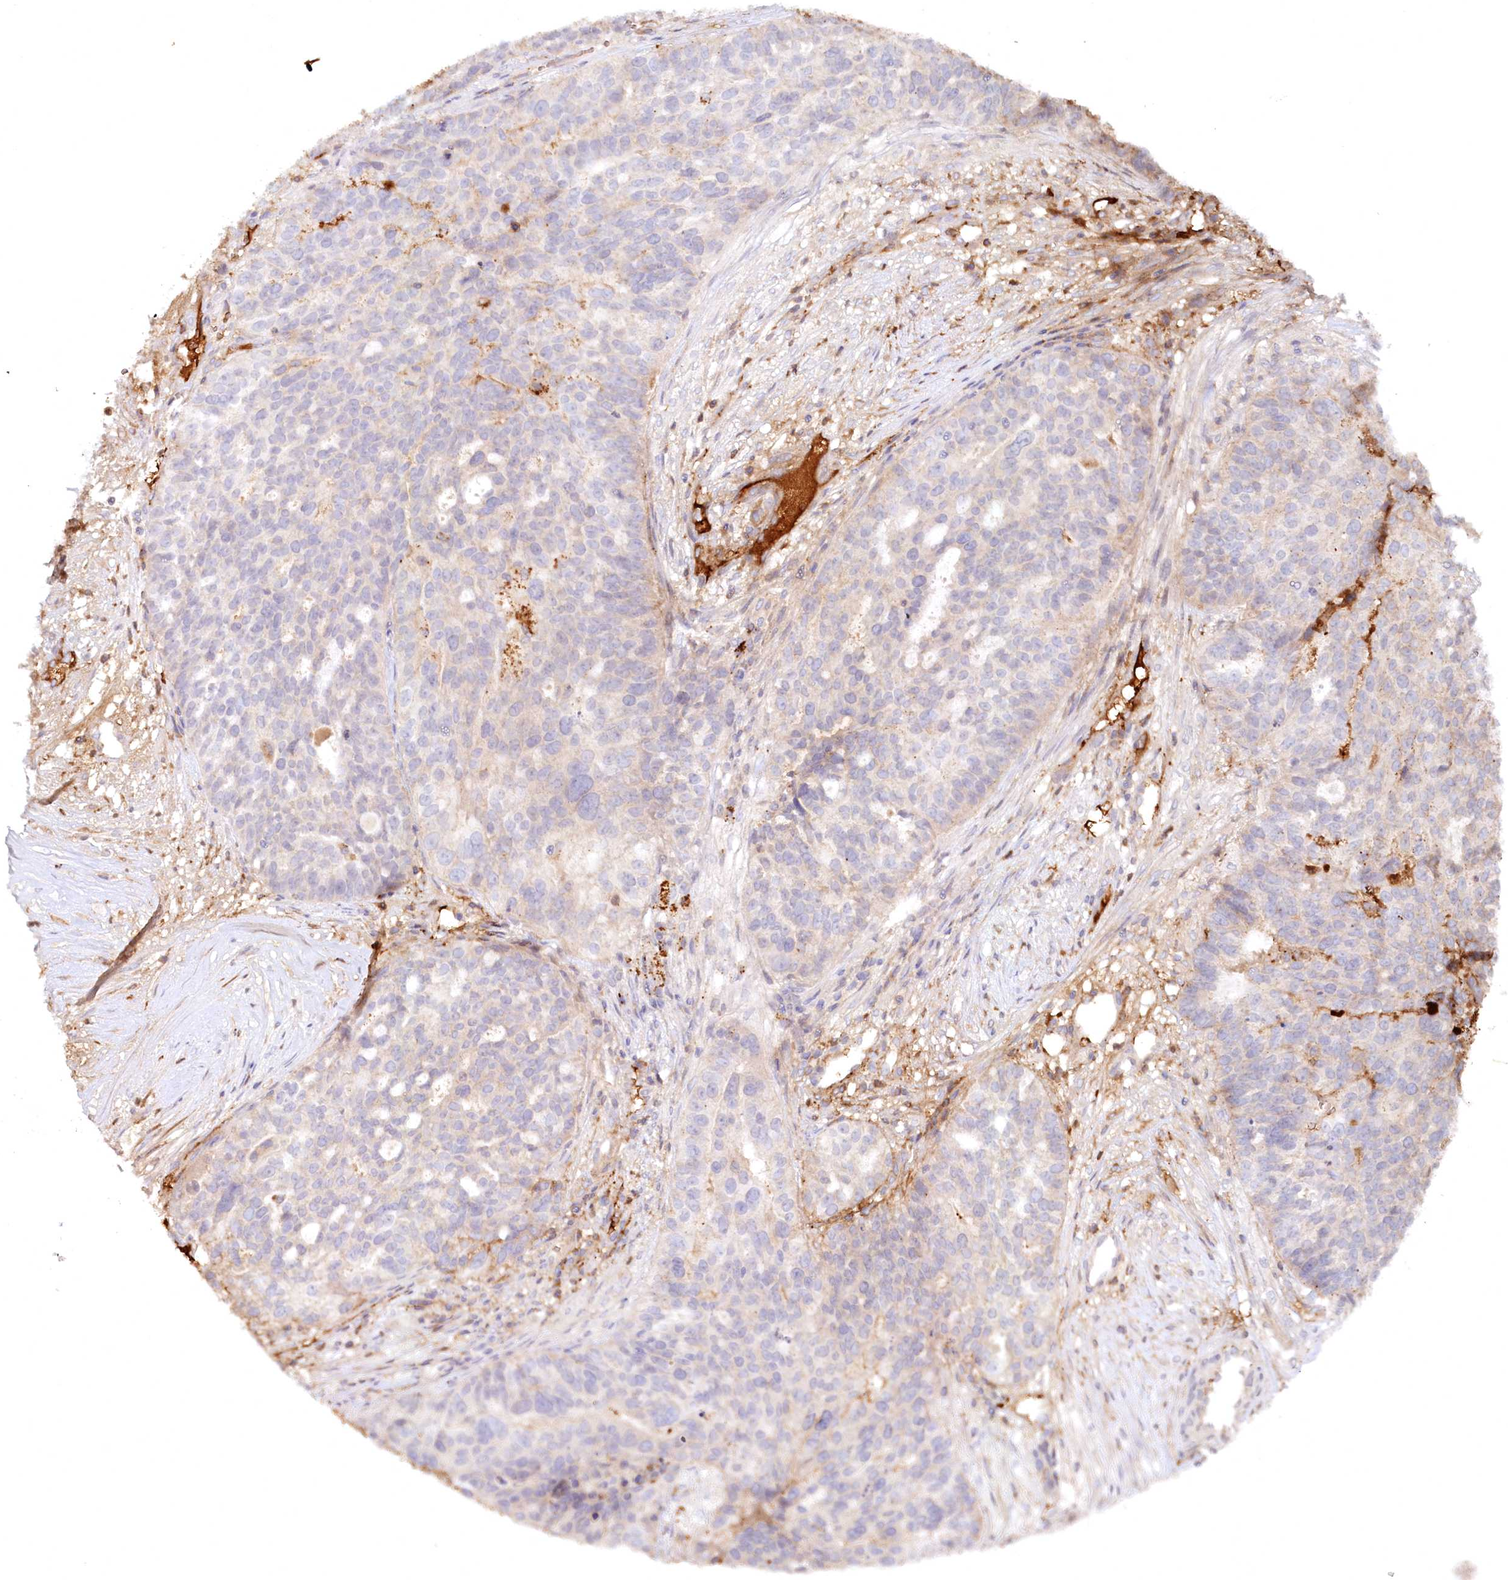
{"staining": {"intensity": "negative", "quantity": "none", "location": "none"}, "tissue": "ovarian cancer", "cell_type": "Tumor cells", "image_type": "cancer", "snomed": [{"axis": "morphology", "description": "Cystadenocarcinoma, serous, NOS"}, {"axis": "topography", "description": "Ovary"}], "caption": "This micrograph is of serous cystadenocarcinoma (ovarian) stained with immunohistochemistry (IHC) to label a protein in brown with the nuclei are counter-stained blue. There is no expression in tumor cells.", "gene": "PSAPL1", "patient": {"sex": "female", "age": 59}}